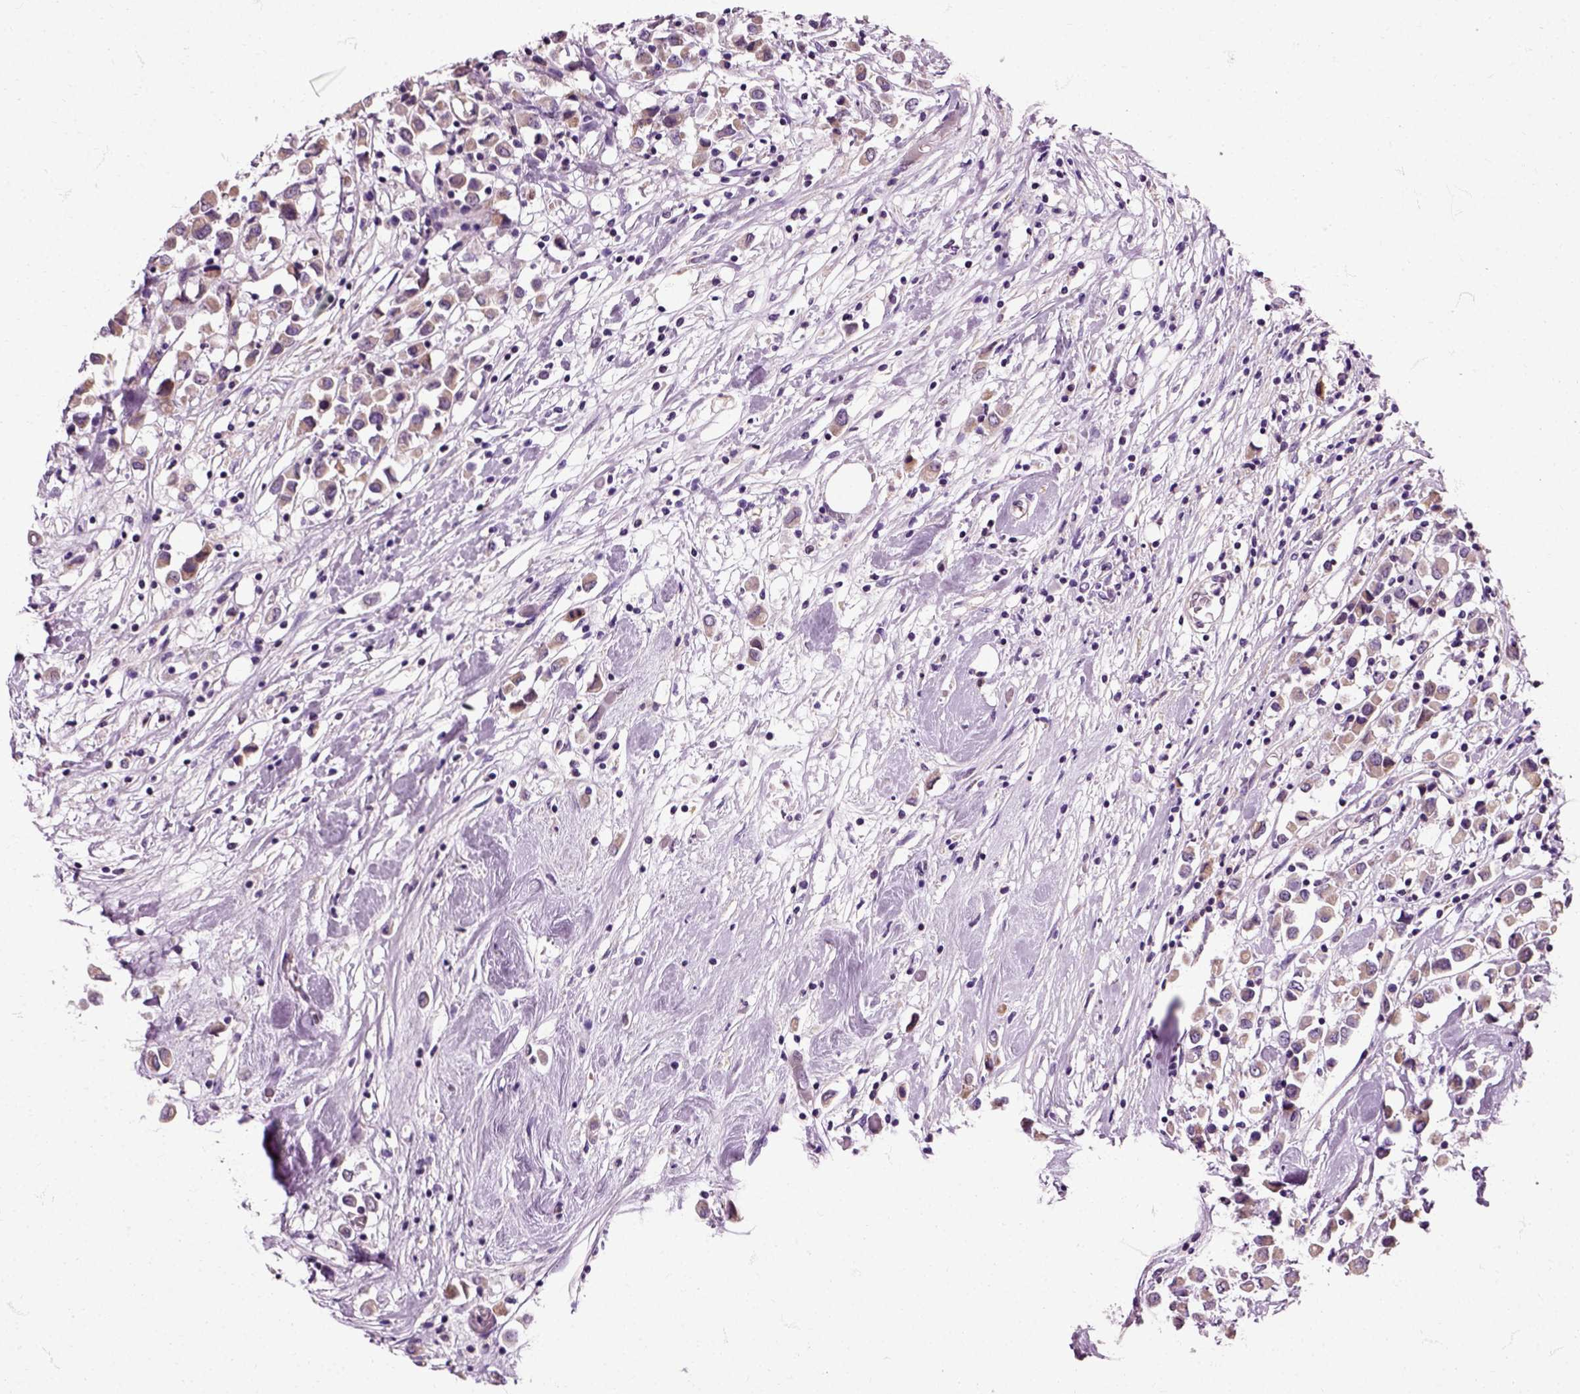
{"staining": {"intensity": "weak", "quantity": ">75%", "location": "cytoplasmic/membranous"}, "tissue": "breast cancer", "cell_type": "Tumor cells", "image_type": "cancer", "snomed": [{"axis": "morphology", "description": "Duct carcinoma"}, {"axis": "topography", "description": "Breast"}], "caption": "IHC image of breast cancer stained for a protein (brown), which displays low levels of weak cytoplasmic/membranous staining in about >75% of tumor cells.", "gene": "HSPA2", "patient": {"sex": "female", "age": 61}}